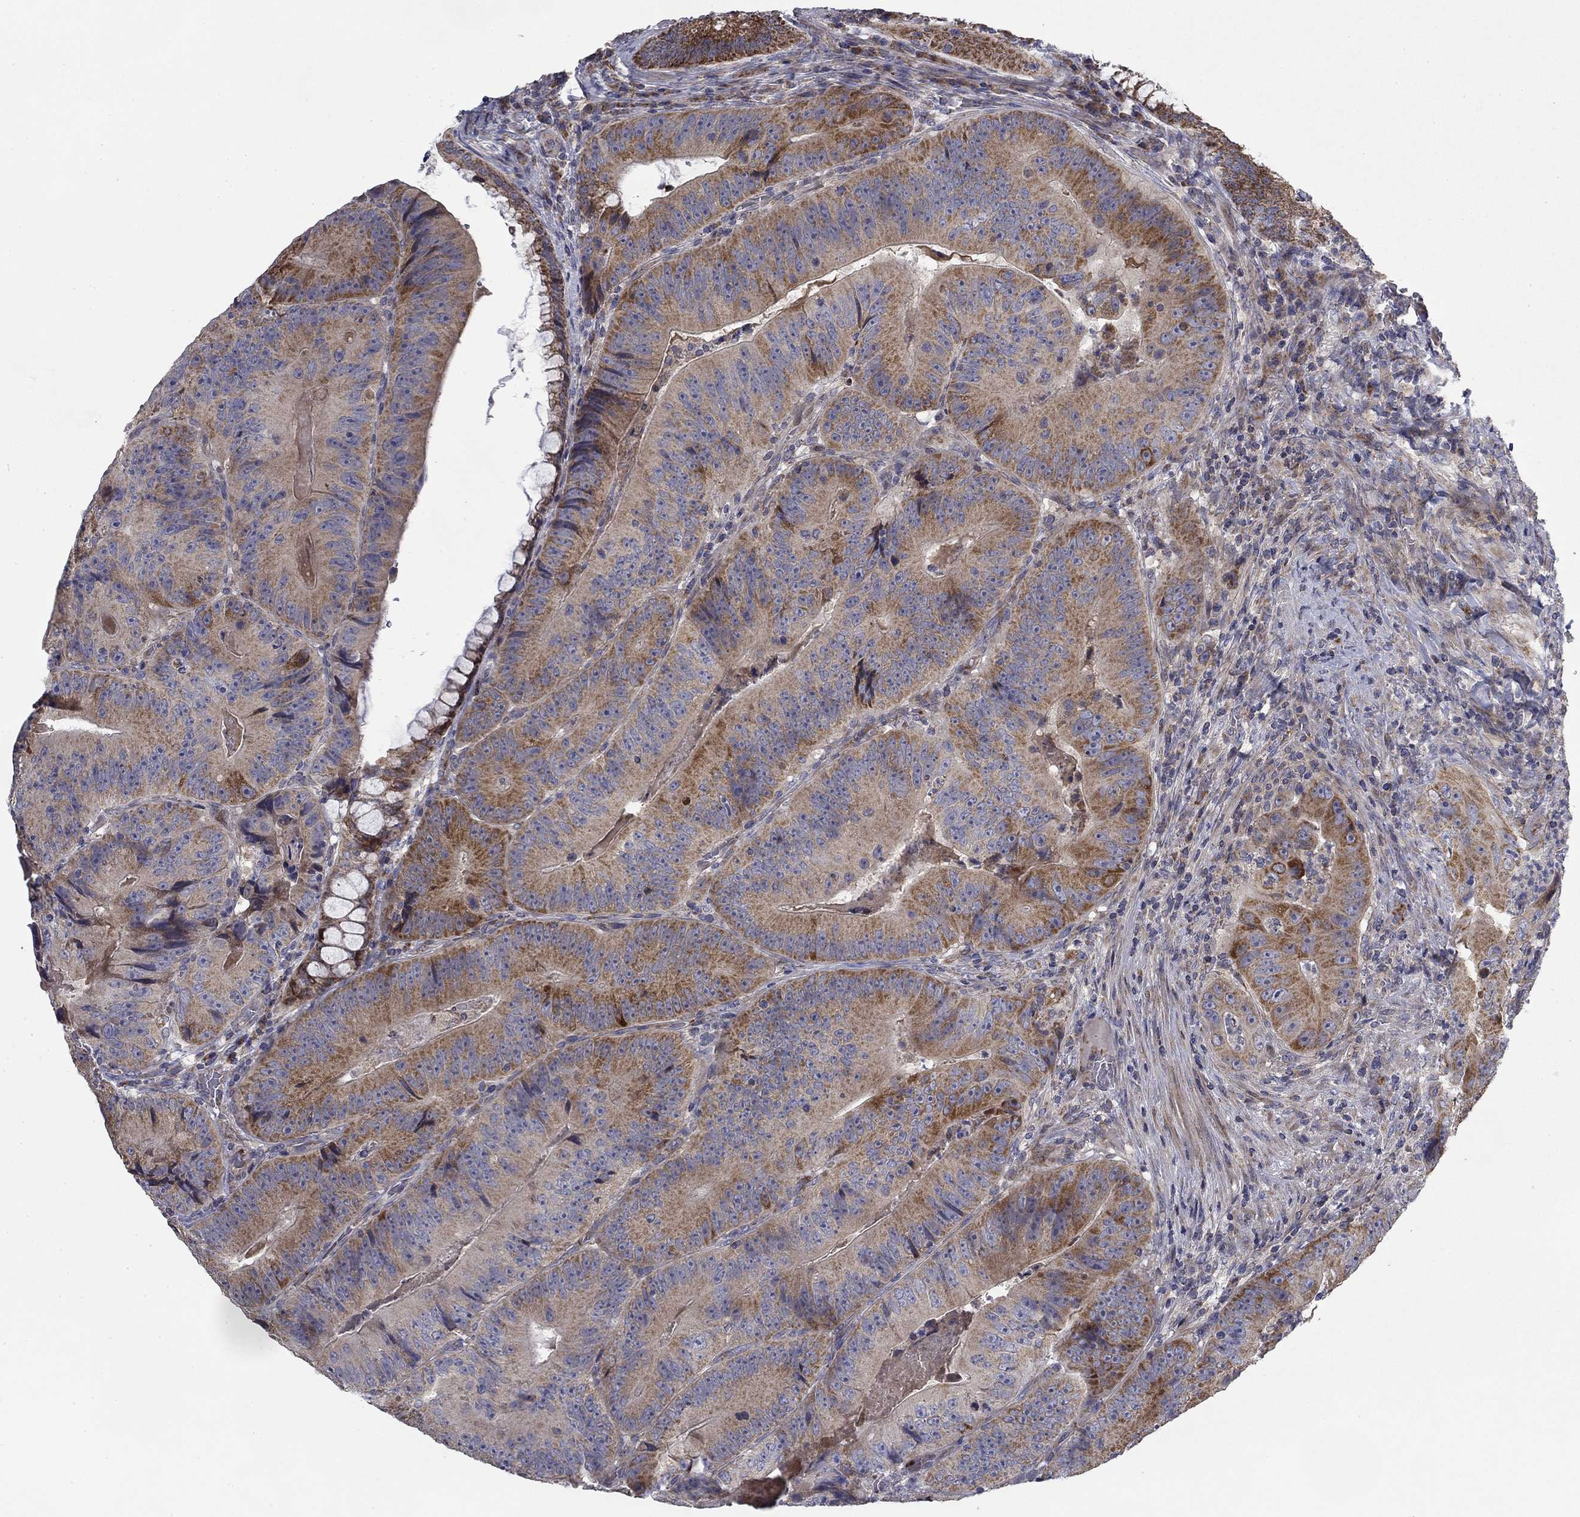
{"staining": {"intensity": "strong", "quantity": "25%-75%", "location": "cytoplasmic/membranous"}, "tissue": "colorectal cancer", "cell_type": "Tumor cells", "image_type": "cancer", "snomed": [{"axis": "morphology", "description": "Adenocarcinoma, NOS"}, {"axis": "topography", "description": "Colon"}], "caption": "Immunohistochemical staining of colorectal cancer (adenocarcinoma) displays high levels of strong cytoplasmic/membranous protein positivity in about 25%-75% of tumor cells.", "gene": "MMAA", "patient": {"sex": "female", "age": 86}}